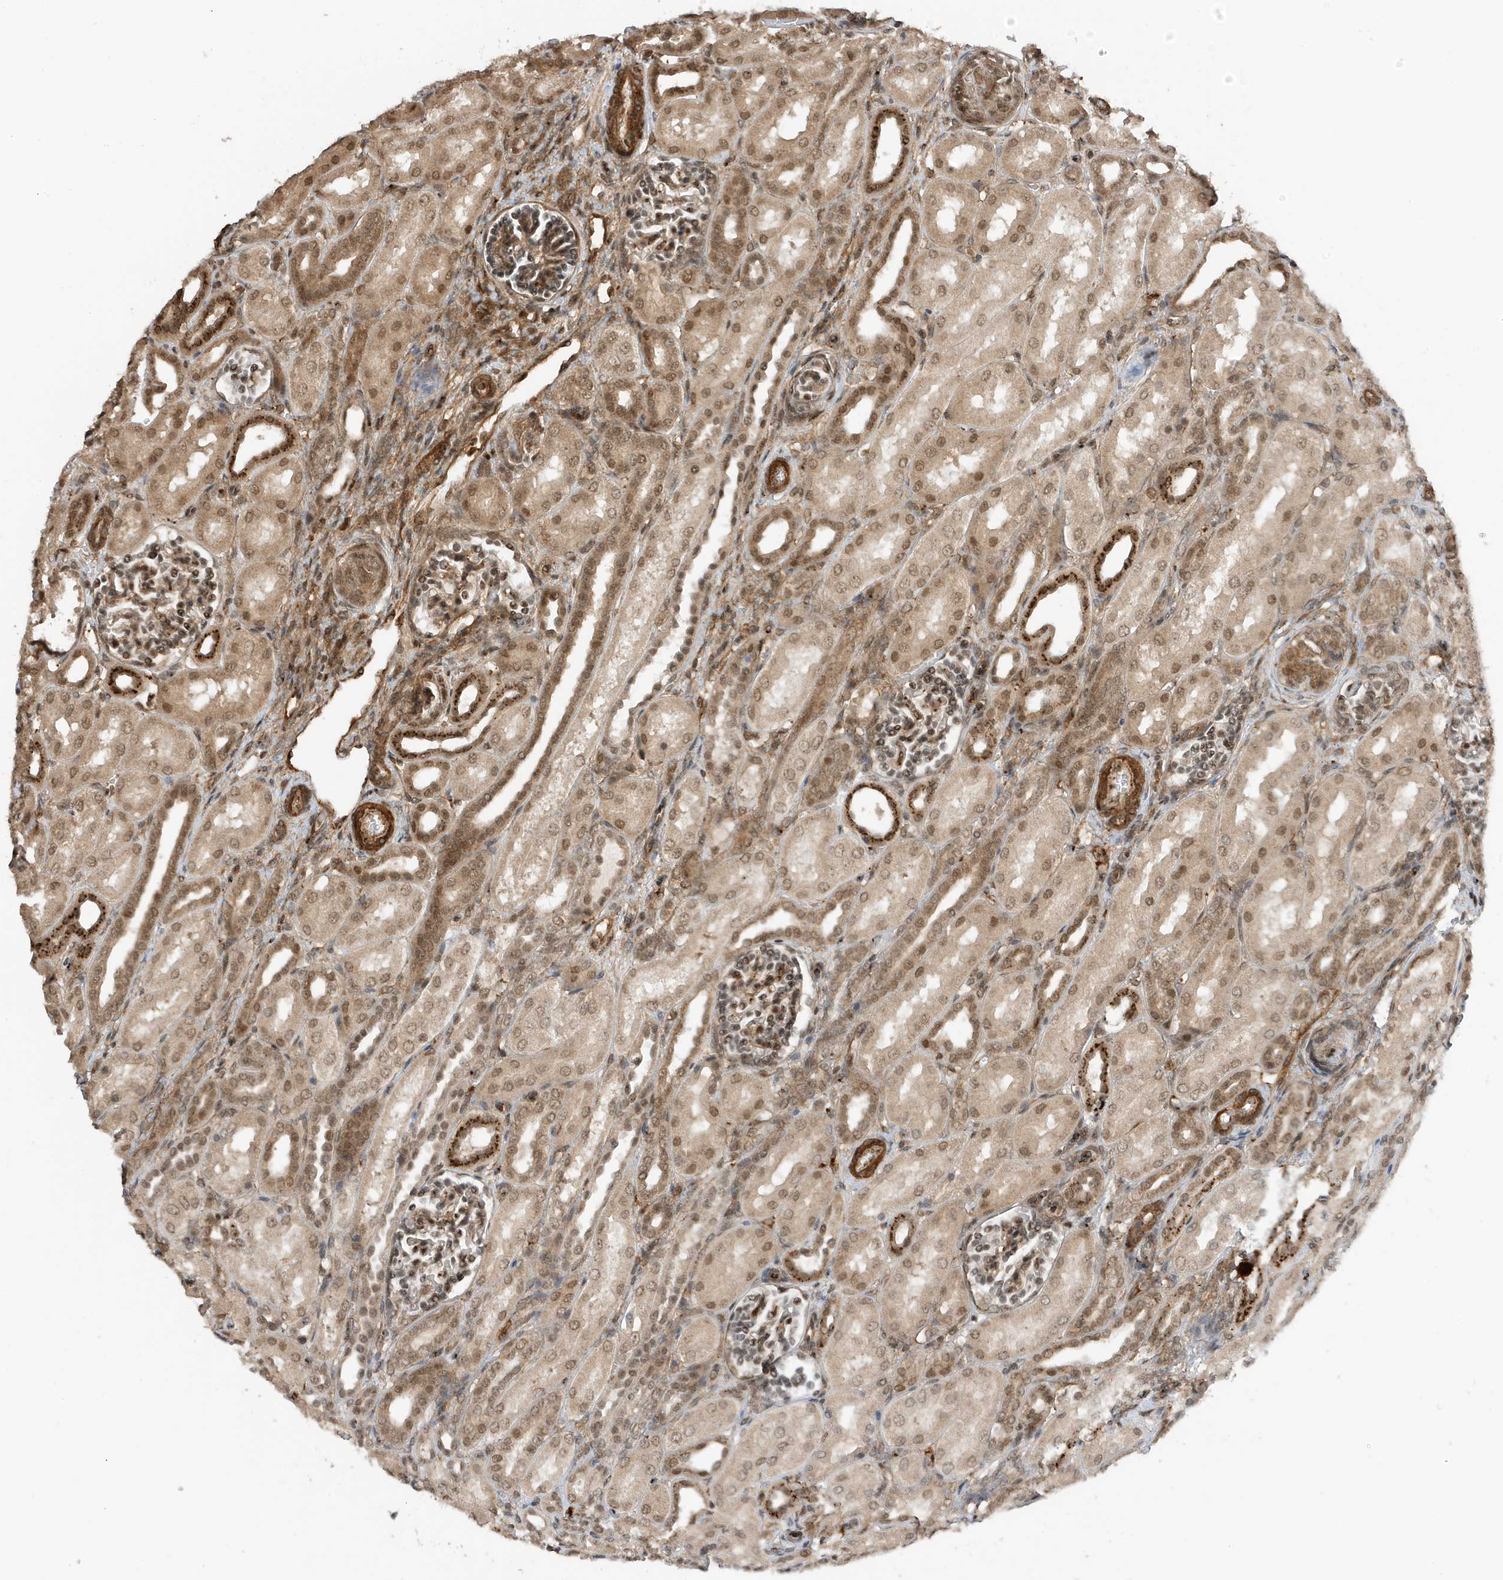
{"staining": {"intensity": "moderate", "quantity": ">75%", "location": "cytoplasmic/membranous,nuclear"}, "tissue": "kidney", "cell_type": "Cells in glomeruli", "image_type": "normal", "snomed": [{"axis": "morphology", "description": "Normal tissue, NOS"}, {"axis": "morphology", "description": "Neoplasm, malignant, NOS"}, {"axis": "topography", "description": "Kidney"}], "caption": "Protein staining shows moderate cytoplasmic/membranous,nuclear positivity in about >75% of cells in glomeruli in unremarkable kidney.", "gene": "MAST3", "patient": {"sex": "female", "age": 1}}